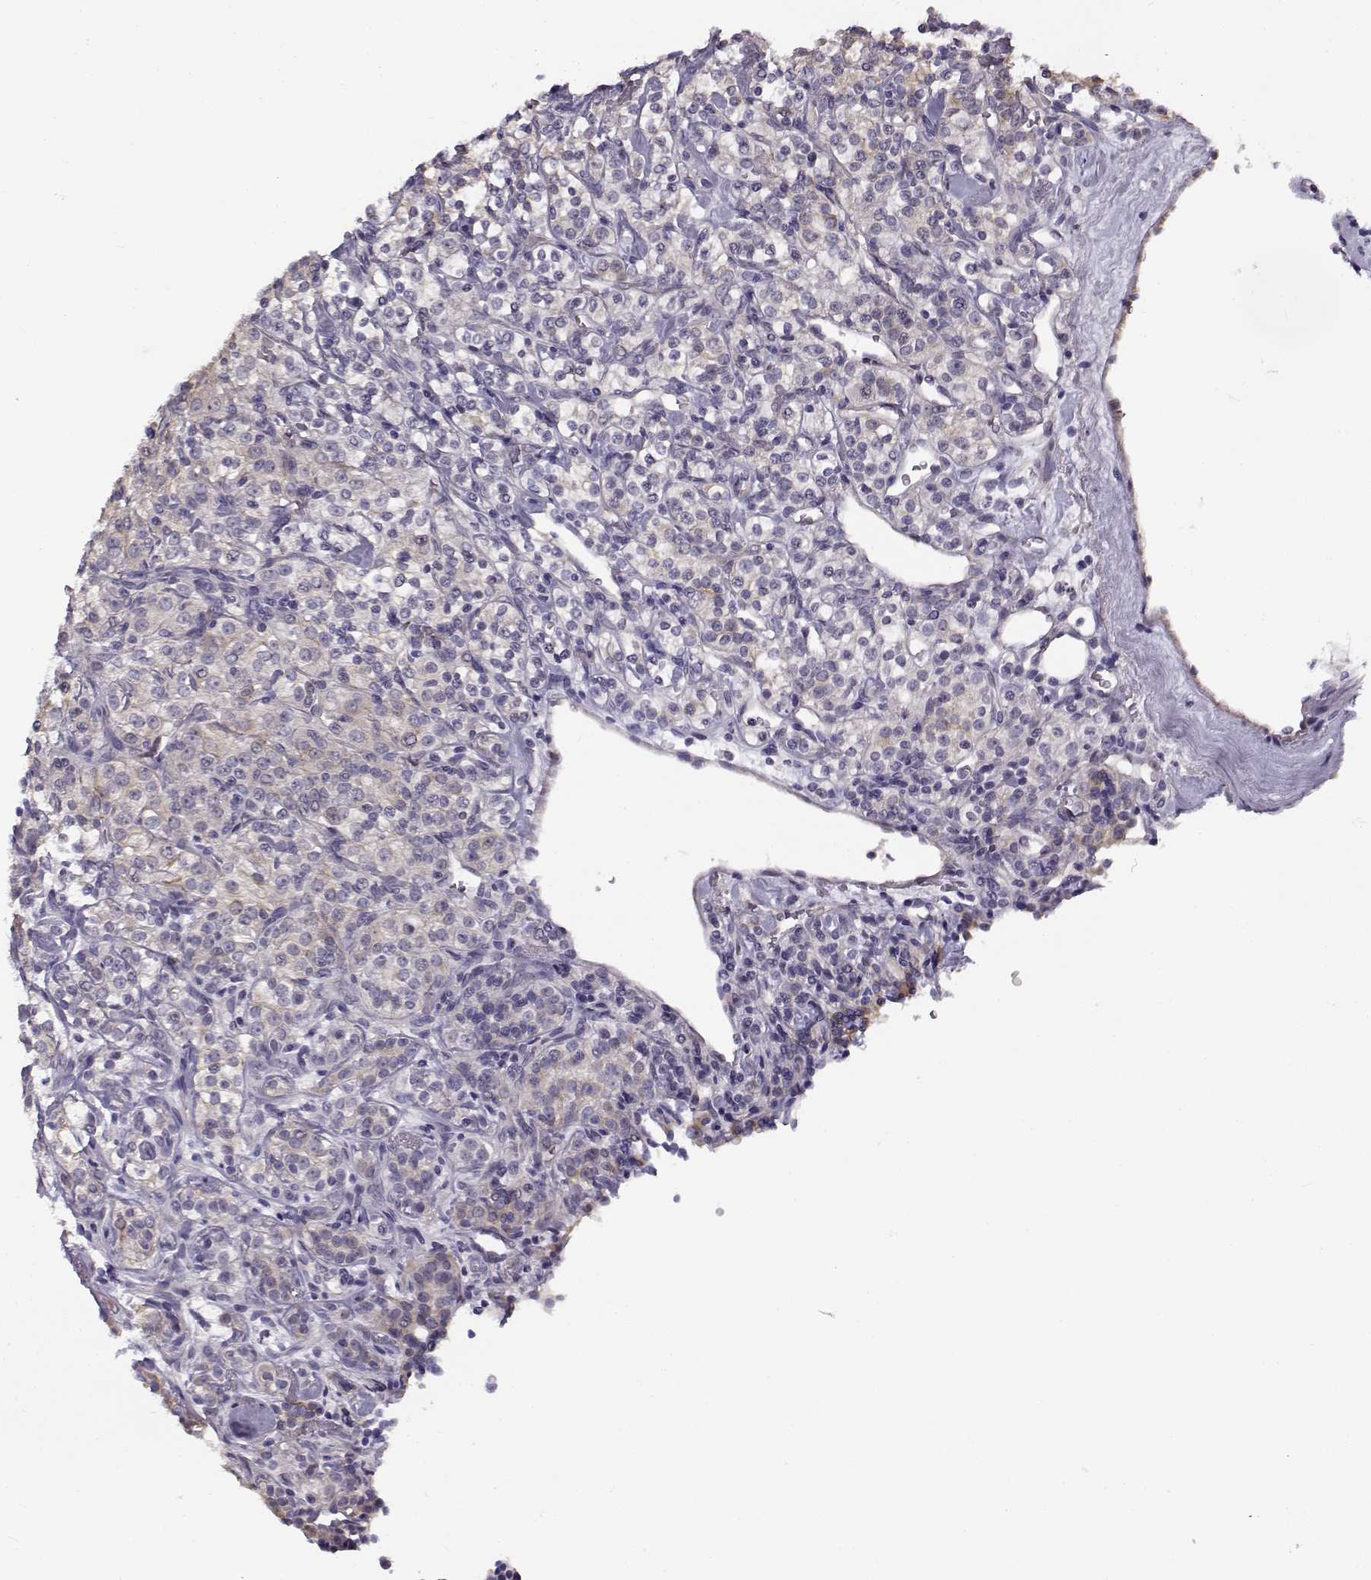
{"staining": {"intensity": "weak", "quantity": "<25%", "location": "cytoplasmic/membranous"}, "tissue": "renal cancer", "cell_type": "Tumor cells", "image_type": "cancer", "snomed": [{"axis": "morphology", "description": "Adenocarcinoma, NOS"}, {"axis": "topography", "description": "Kidney"}], "caption": "This is a image of immunohistochemistry (IHC) staining of renal adenocarcinoma, which shows no expression in tumor cells. Brightfield microscopy of immunohistochemistry (IHC) stained with DAB (brown) and hematoxylin (blue), captured at high magnification.", "gene": "TMEM145", "patient": {"sex": "male", "age": 77}}